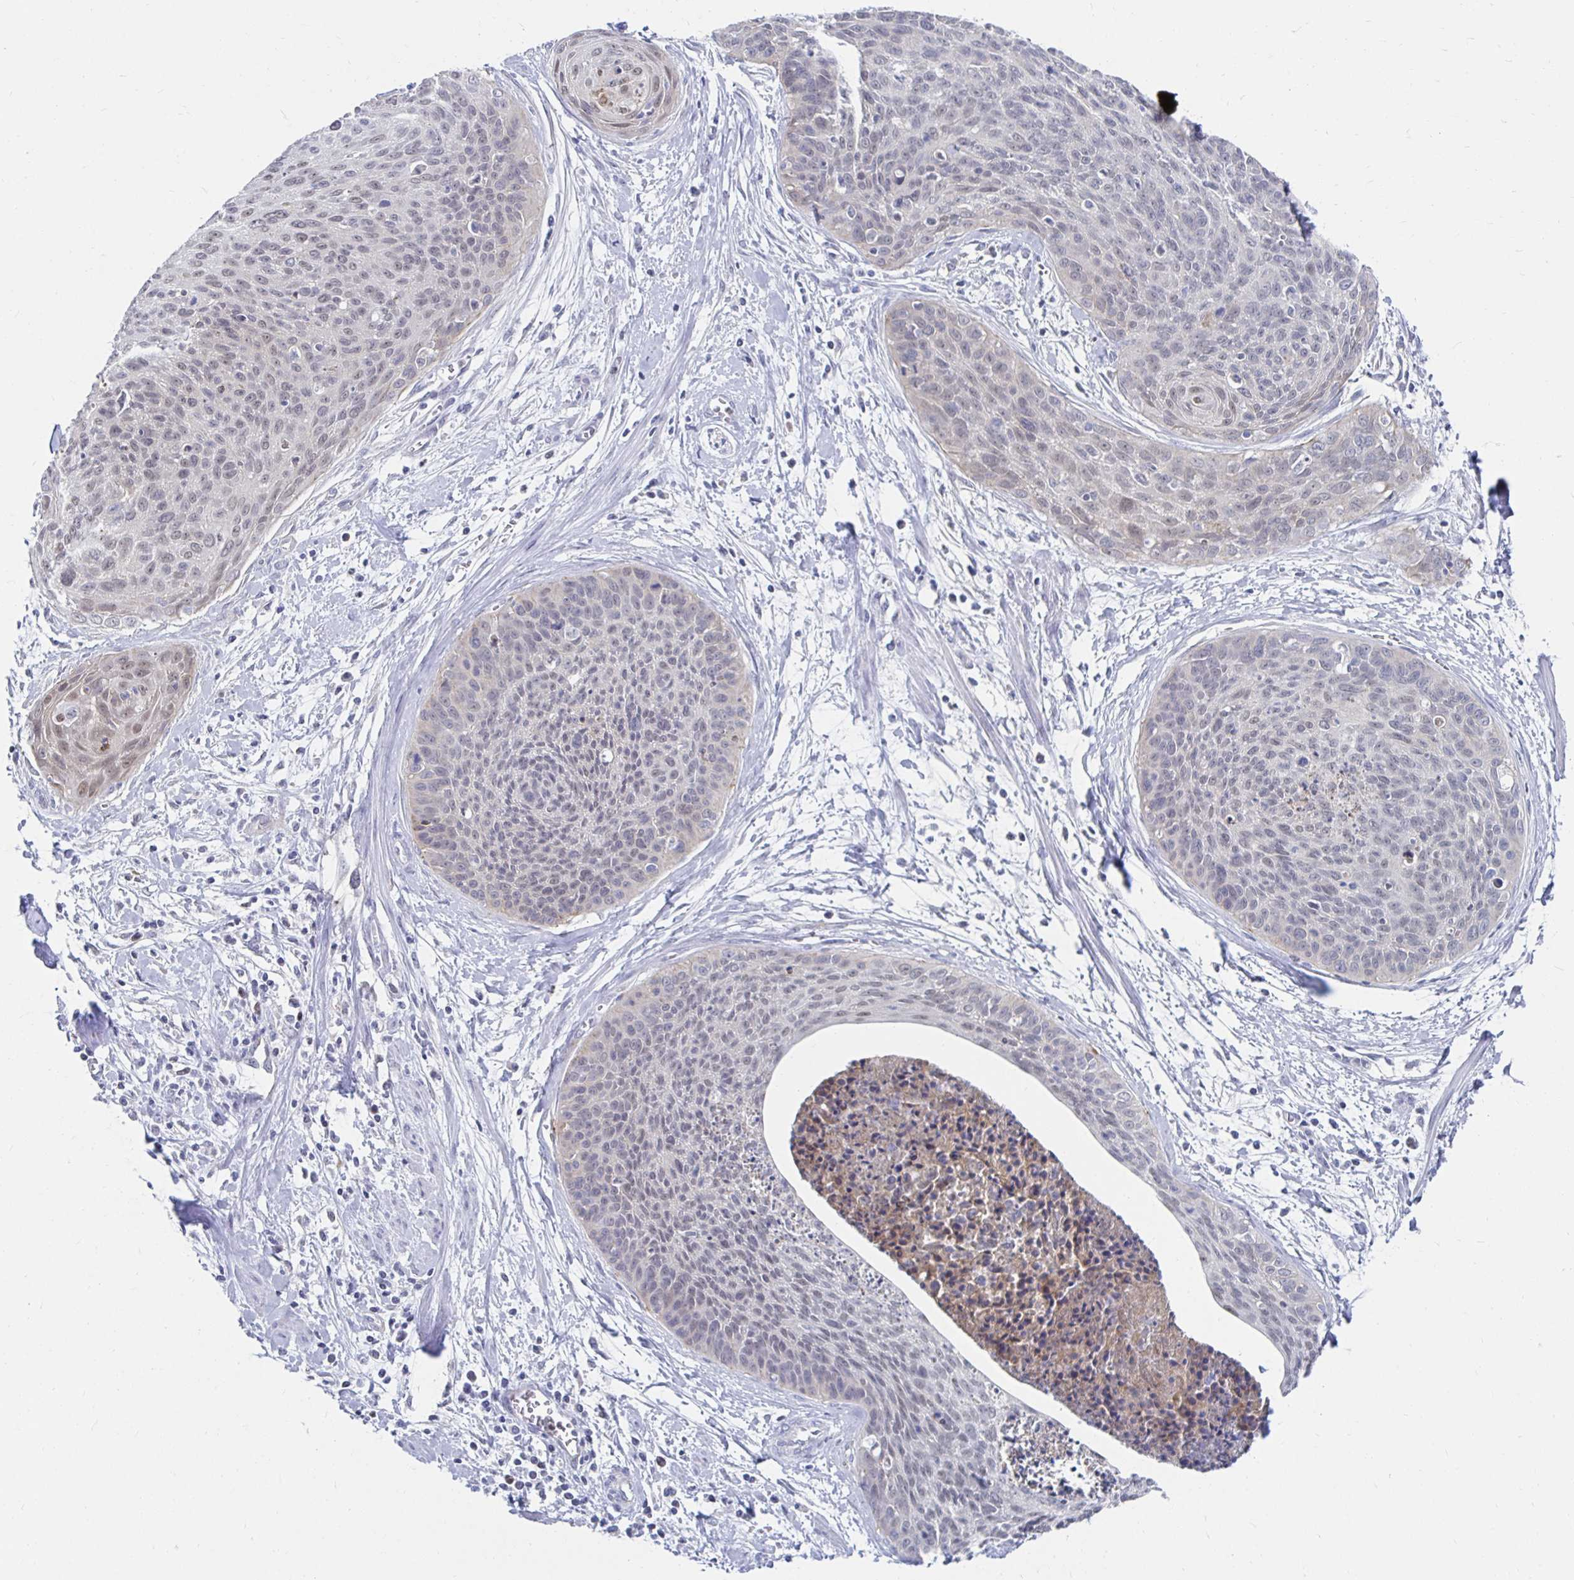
{"staining": {"intensity": "weak", "quantity": "<25%", "location": "nuclear"}, "tissue": "cervical cancer", "cell_type": "Tumor cells", "image_type": "cancer", "snomed": [{"axis": "morphology", "description": "Squamous cell carcinoma, NOS"}, {"axis": "topography", "description": "Cervix"}], "caption": "High magnification brightfield microscopy of cervical cancer stained with DAB (brown) and counterstained with hematoxylin (blue): tumor cells show no significant positivity.", "gene": "NOCT", "patient": {"sex": "female", "age": 55}}